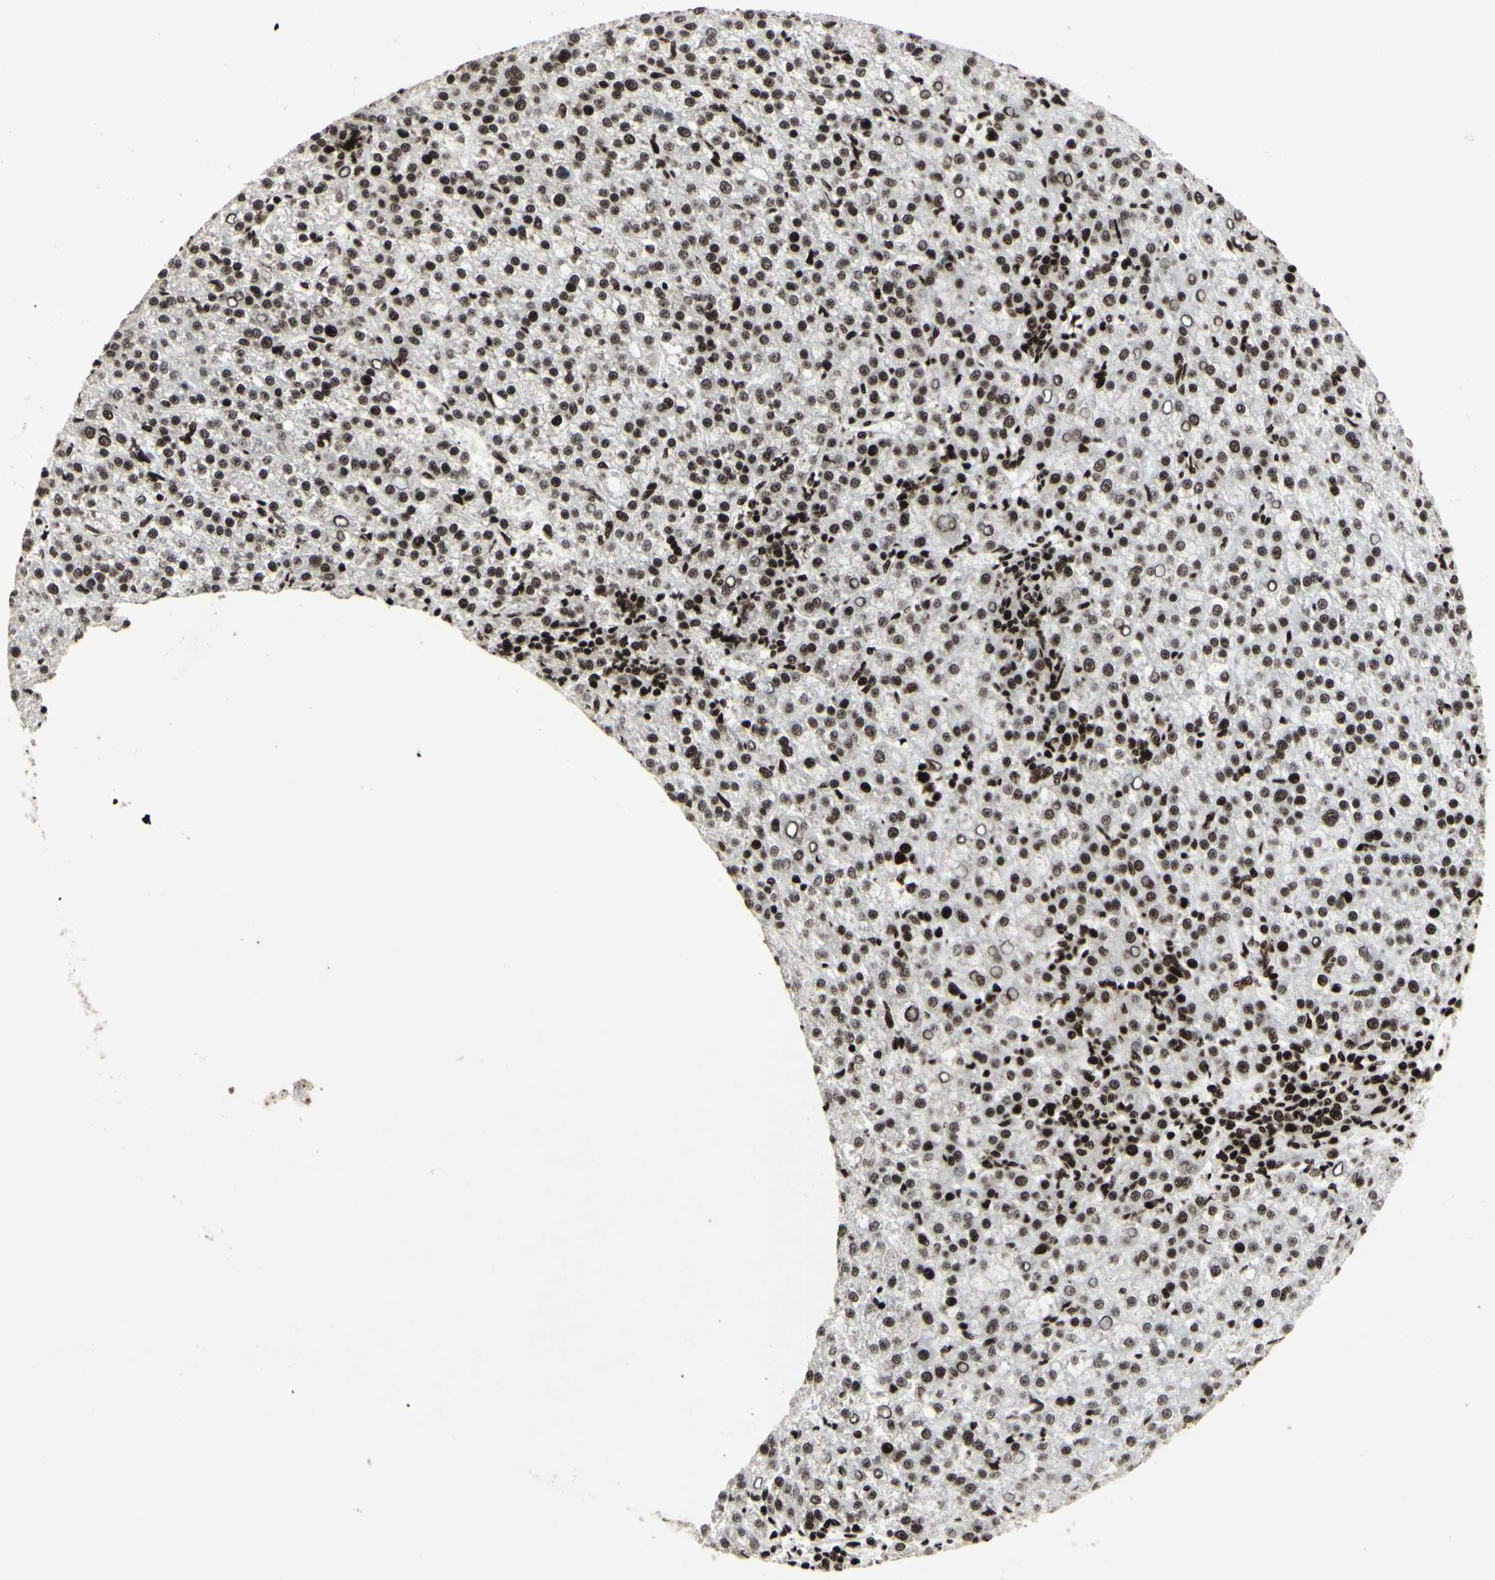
{"staining": {"intensity": "strong", "quantity": ">75%", "location": "nuclear"}, "tissue": "liver cancer", "cell_type": "Tumor cells", "image_type": "cancer", "snomed": [{"axis": "morphology", "description": "Carcinoma, Hepatocellular, NOS"}, {"axis": "topography", "description": "Liver"}], "caption": "Immunohistochemical staining of liver cancer (hepatocellular carcinoma) exhibits strong nuclear protein staining in approximately >75% of tumor cells.", "gene": "U2AF2", "patient": {"sex": "female", "age": 58}}